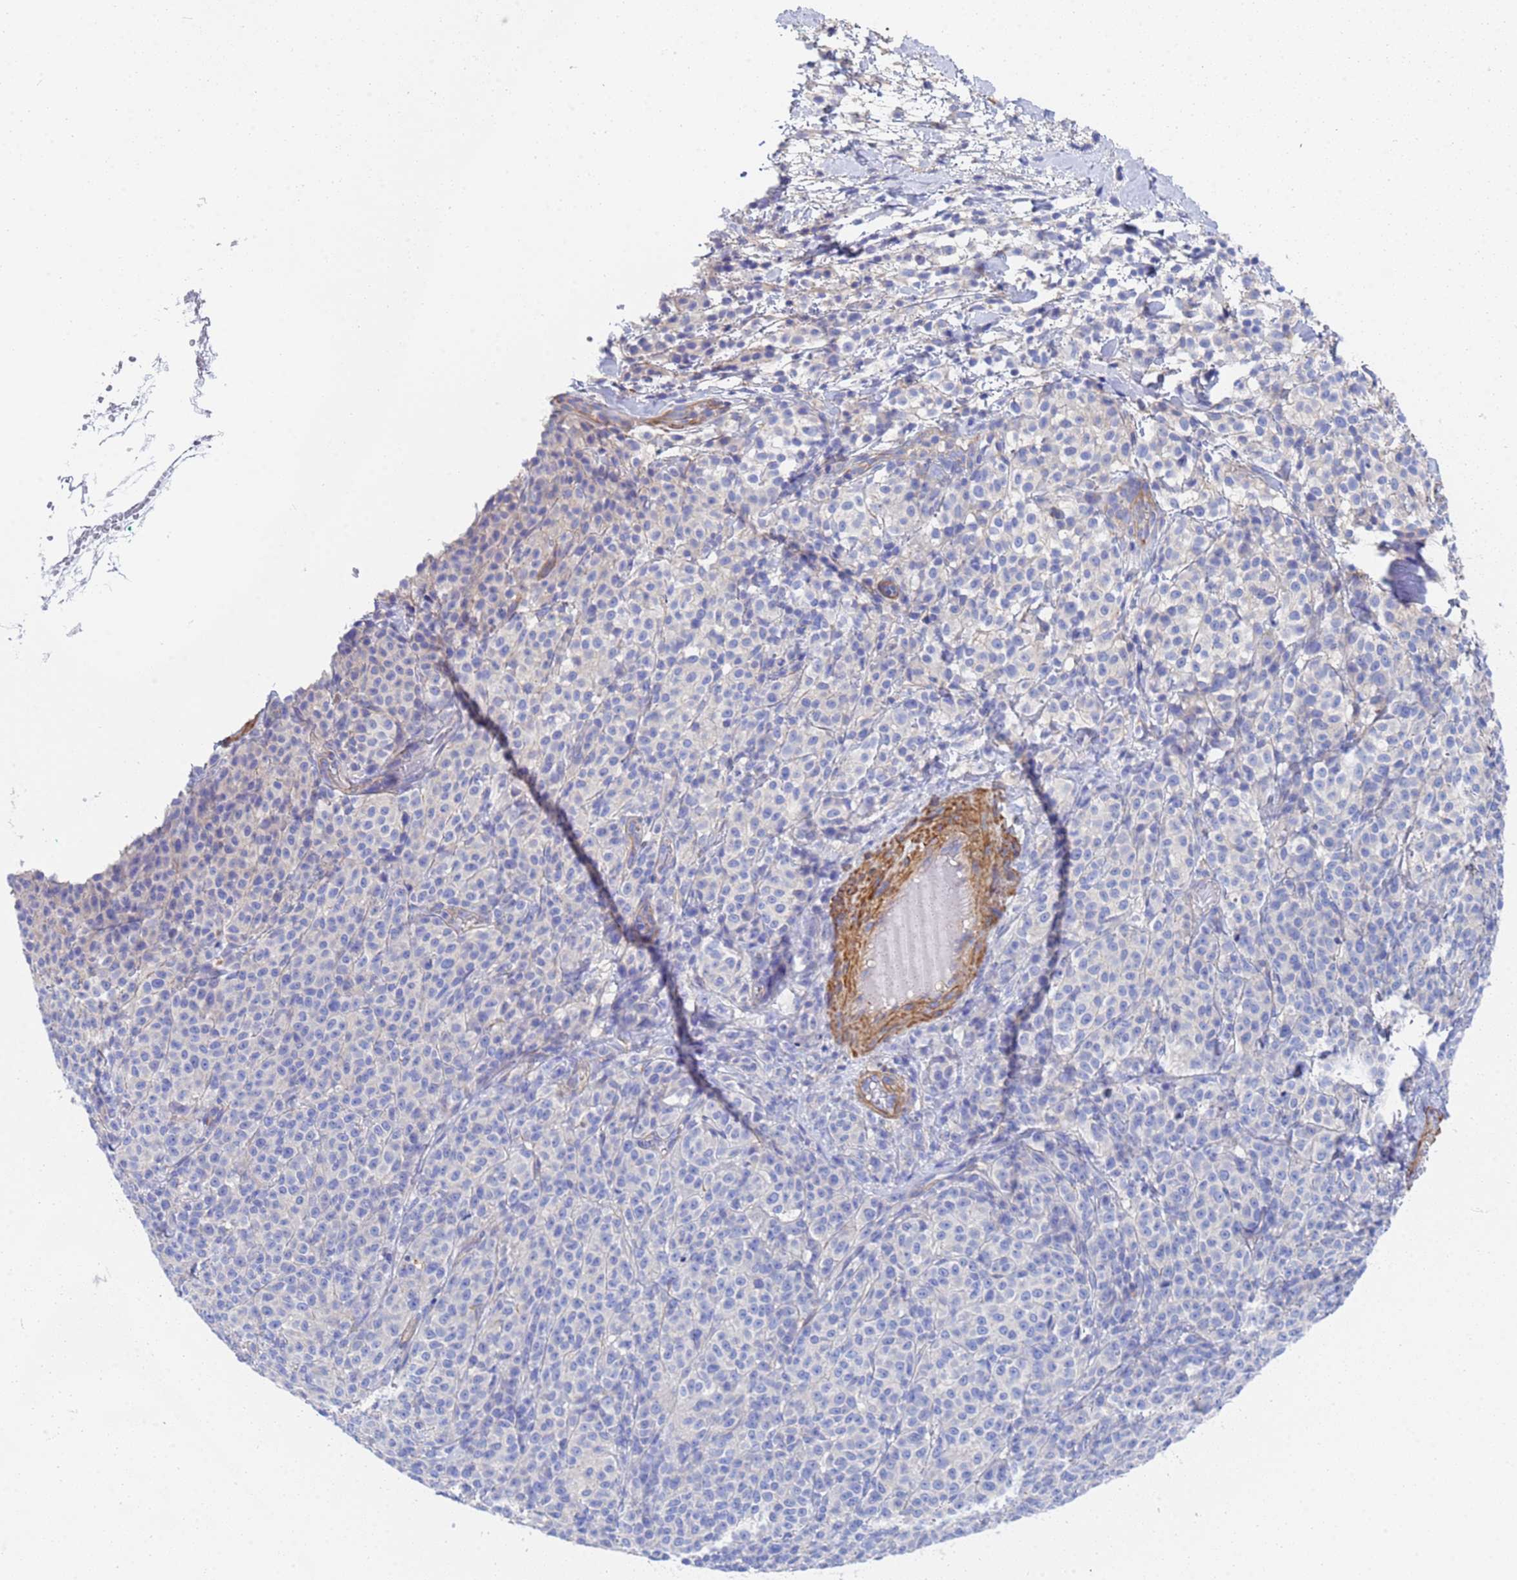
{"staining": {"intensity": "negative", "quantity": "none", "location": "none"}, "tissue": "melanoma", "cell_type": "Tumor cells", "image_type": "cancer", "snomed": [{"axis": "morphology", "description": "Normal tissue, NOS"}, {"axis": "morphology", "description": "Malignant melanoma, NOS"}, {"axis": "topography", "description": "Skin"}], "caption": "Protein analysis of melanoma shows no significant positivity in tumor cells. (Stains: DAB (3,3'-diaminobenzidine) immunohistochemistry (IHC) with hematoxylin counter stain, Microscopy: brightfield microscopy at high magnification).", "gene": "CST4", "patient": {"sex": "female", "age": 34}}